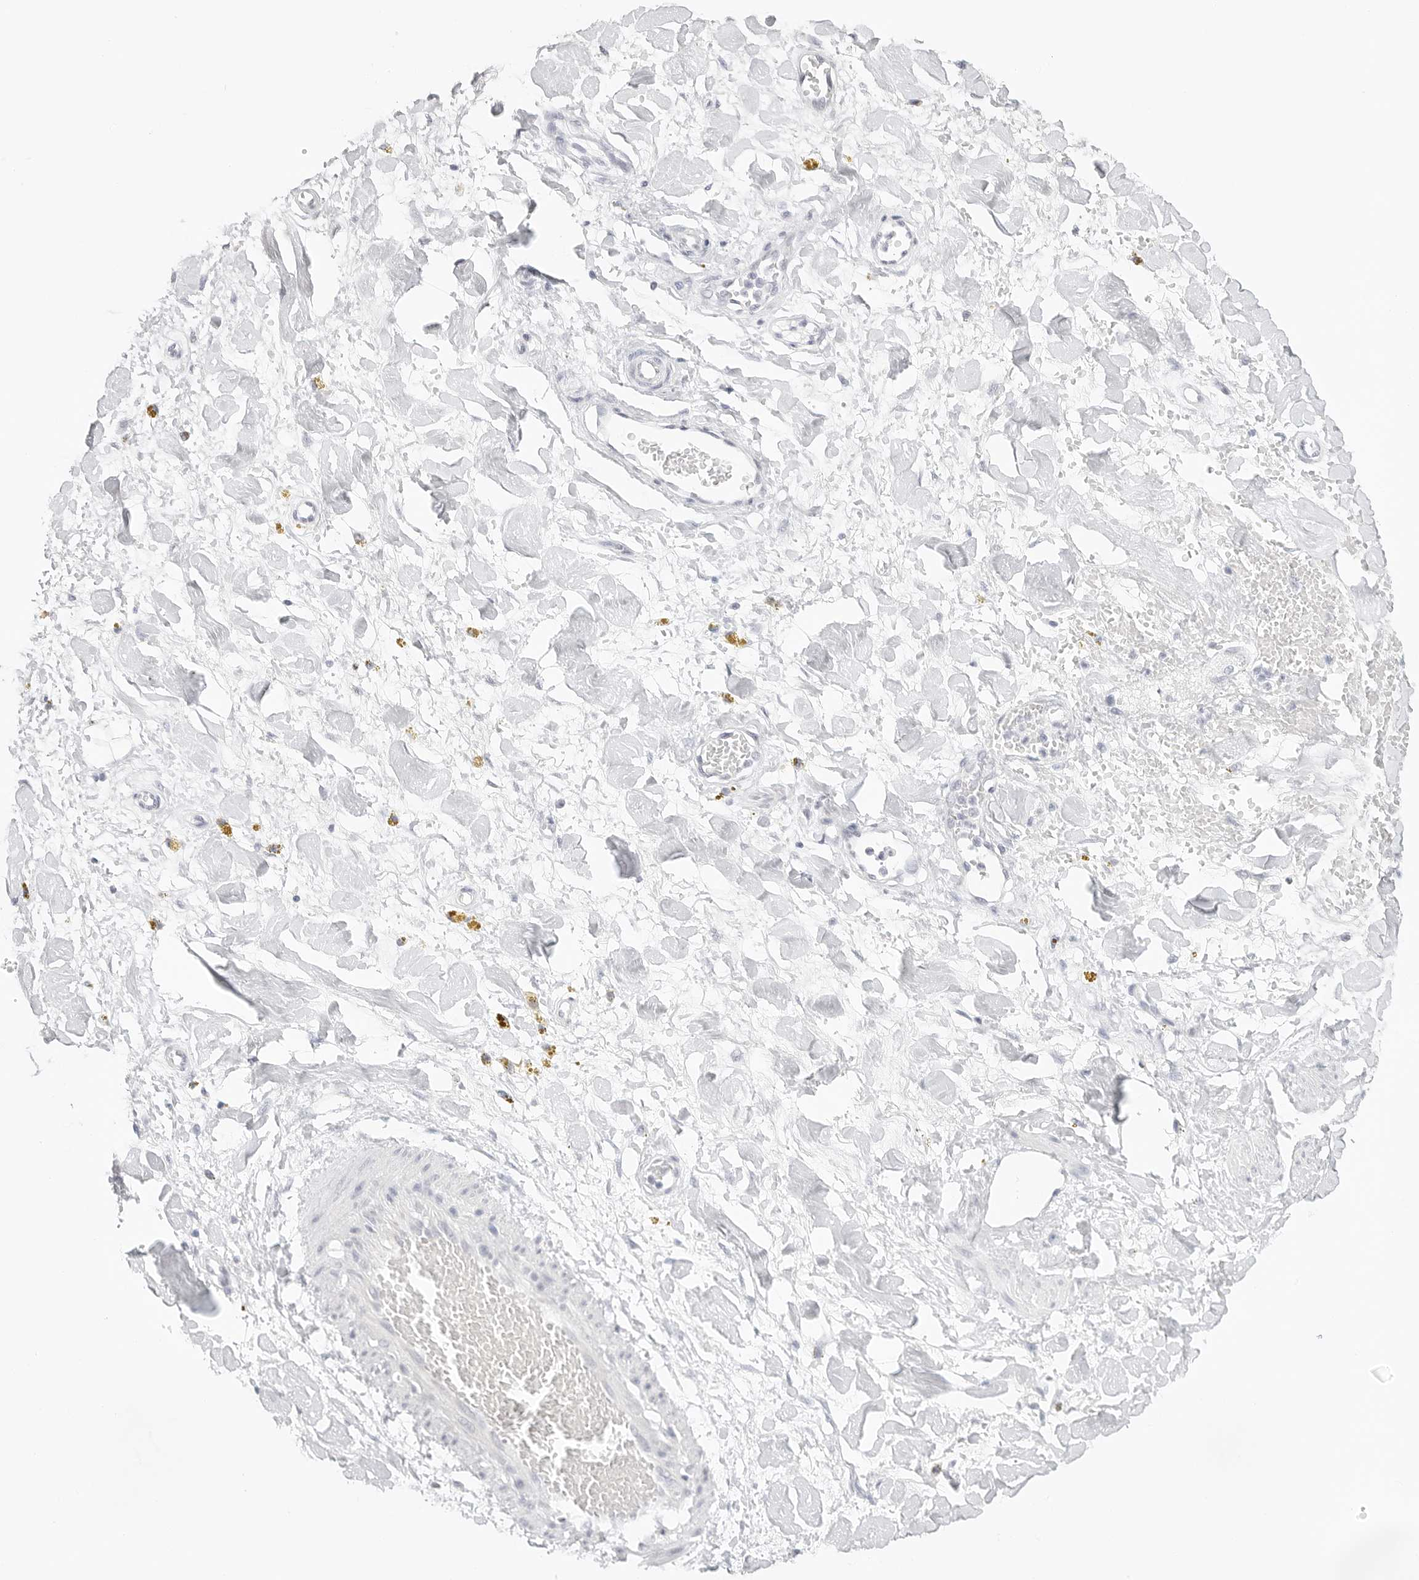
{"staining": {"intensity": "negative", "quantity": "none", "location": "none"}, "tissue": "adipose tissue", "cell_type": "Adipocytes", "image_type": "normal", "snomed": [{"axis": "morphology", "description": "Normal tissue, NOS"}, {"axis": "topography", "description": "Kidney"}, {"axis": "topography", "description": "Peripheral nerve tissue"}], "caption": "IHC of benign human adipose tissue displays no expression in adipocytes.", "gene": "HMGCS2", "patient": {"sex": "male", "age": 7}}